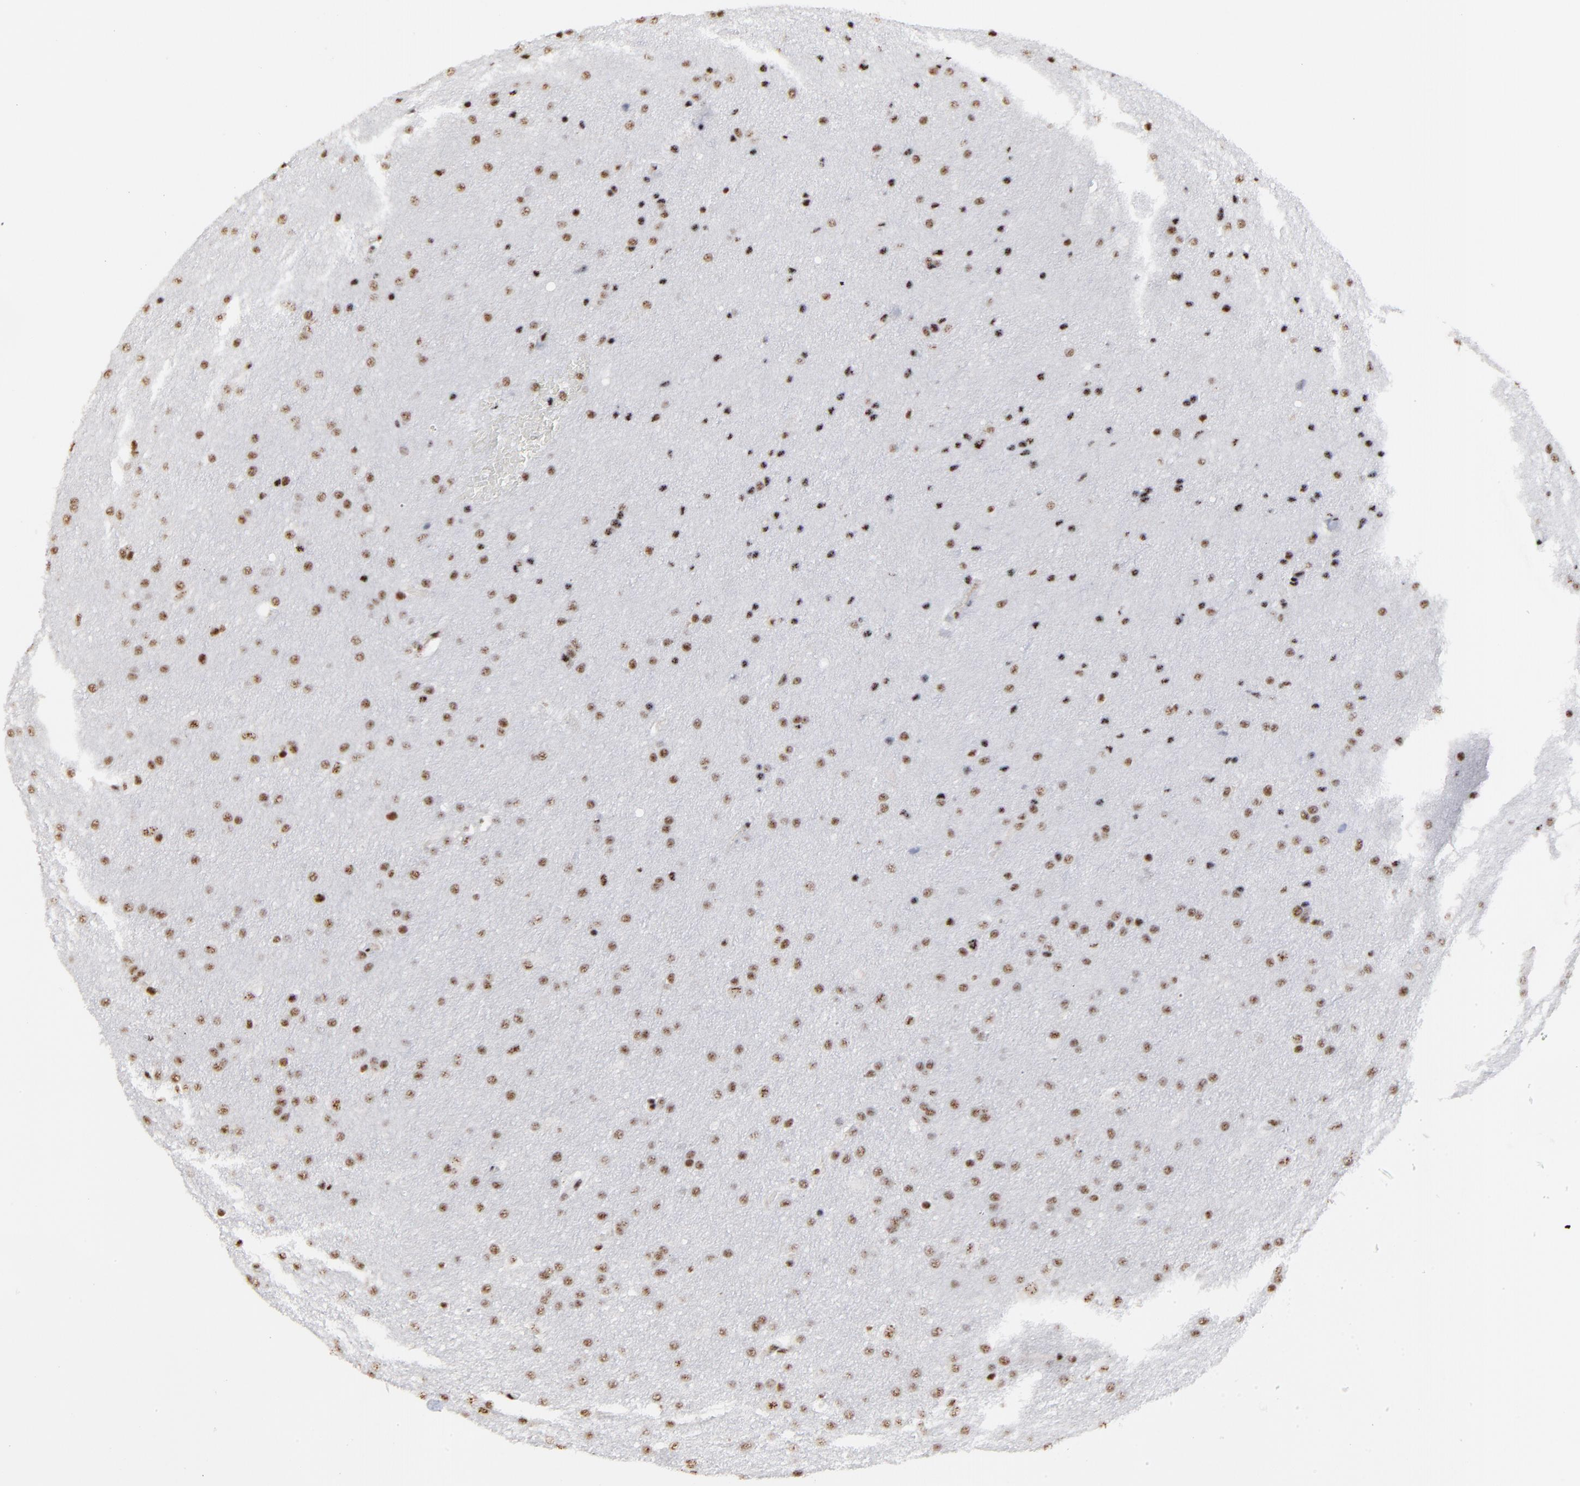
{"staining": {"intensity": "weak", "quantity": ">75%", "location": "nuclear"}, "tissue": "glioma", "cell_type": "Tumor cells", "image_type": "cancer", "snomed": [{"axis": "morphology", "description": "Glioma, malignant, Low grade"}, {"axis": "topography", "description": "Brain"}], "caption": "Tumor cells display low levels of weak nuclear expression in about >75% of cells in human glioma.", "gene": "MBD4", "patient": {"sex": "female", "age": 32}}